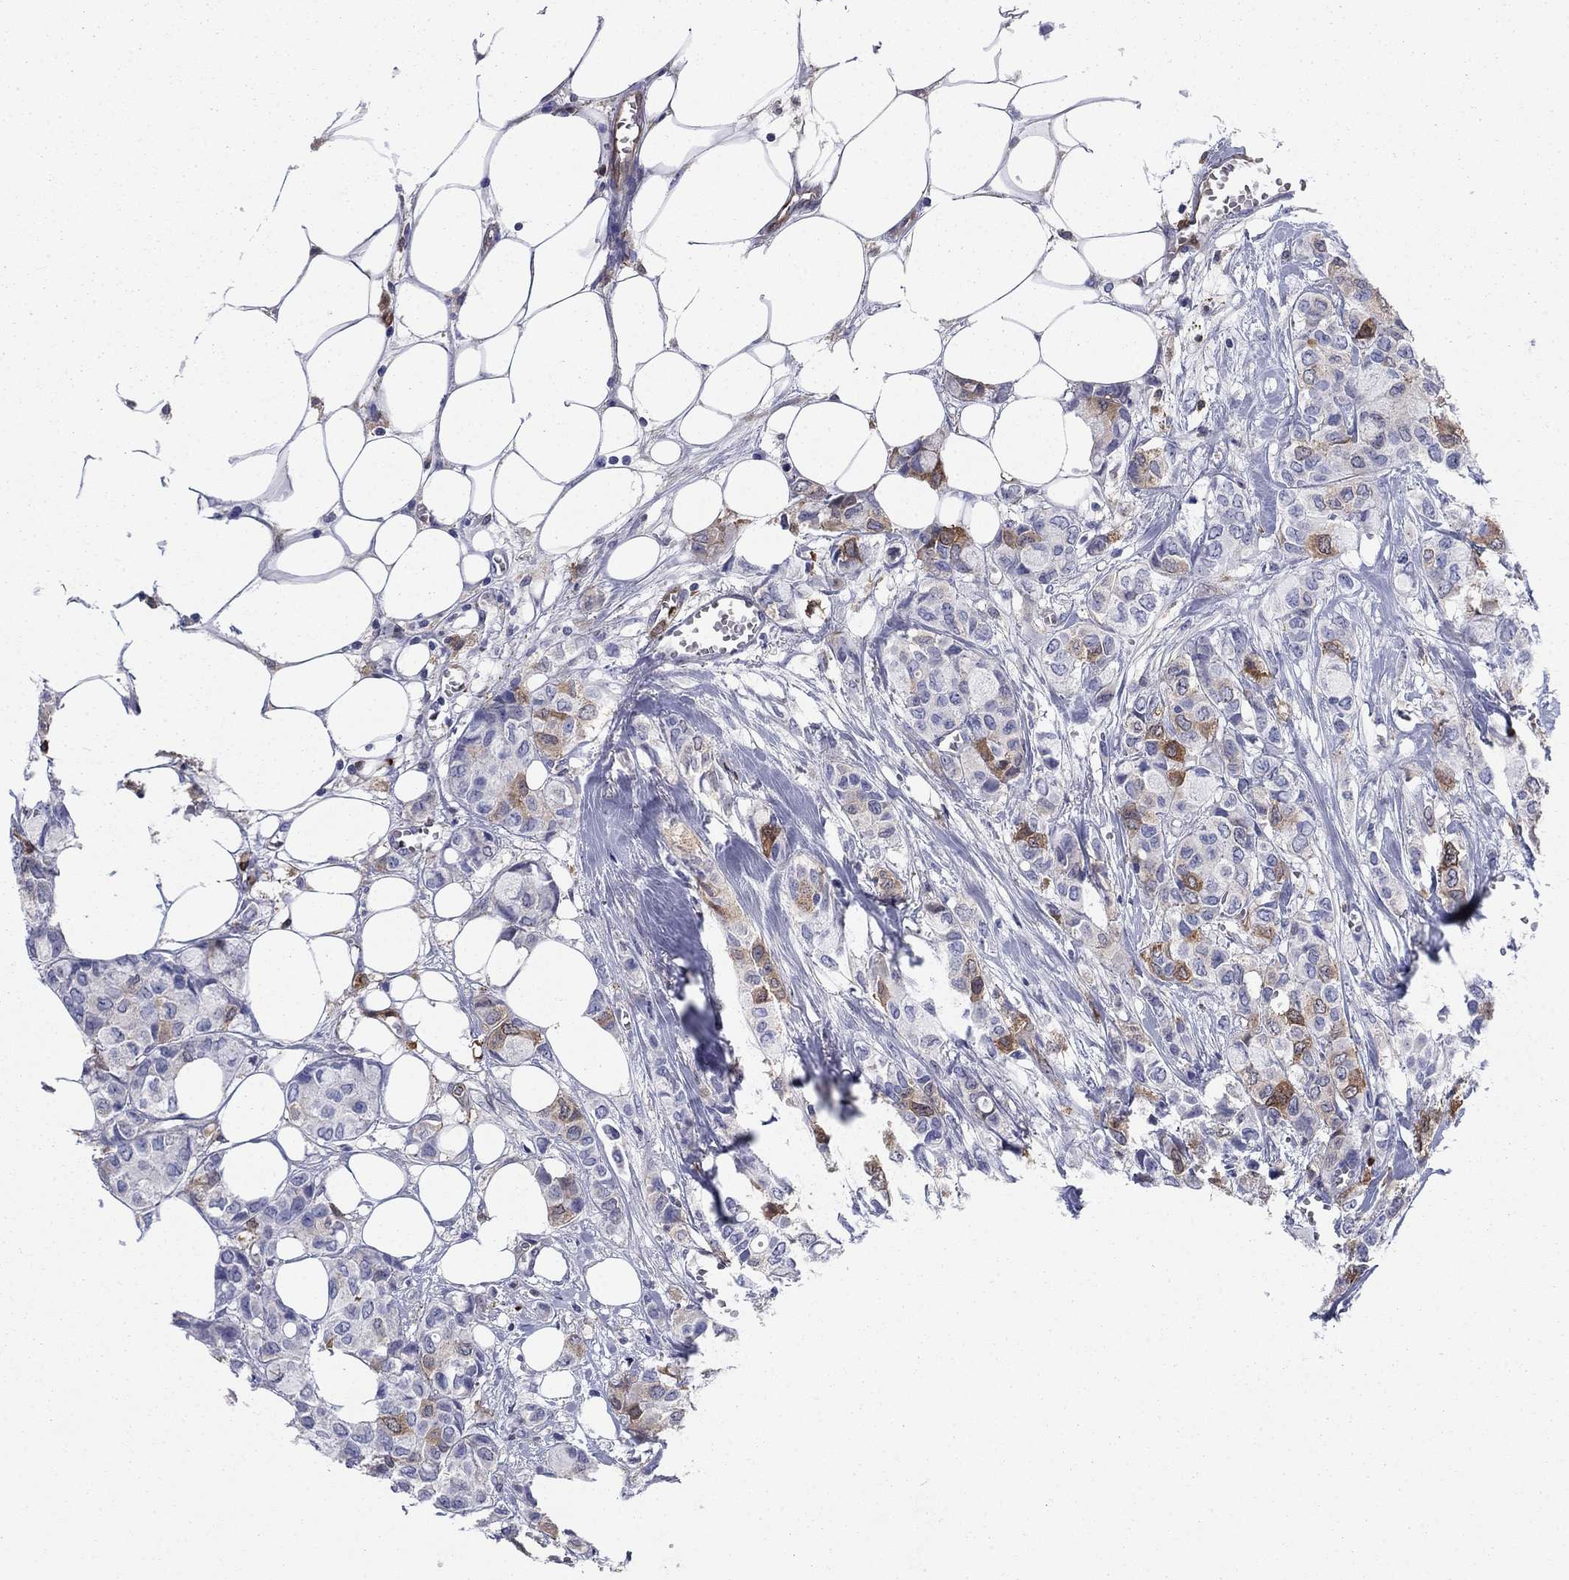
{"staining": {"intensity": "moderate", "quantity": "<25%", "location": "cytoplasmic/membranous"}, "tissue": "breast cancer", "cell_type": "Tumor cells", "image_type": "cancer", "snomed": [{"axis": "morphology", "description": "Duct carcinoma"}, {"axis": "topography", "description": "Breast"}], "caption": "Breast cancer stained for a protein displays moderate cytoplasmic/membranous positivity in tumor cells.", "gene": "STMN1", "patient": {"sex": "female", "age": 85}}